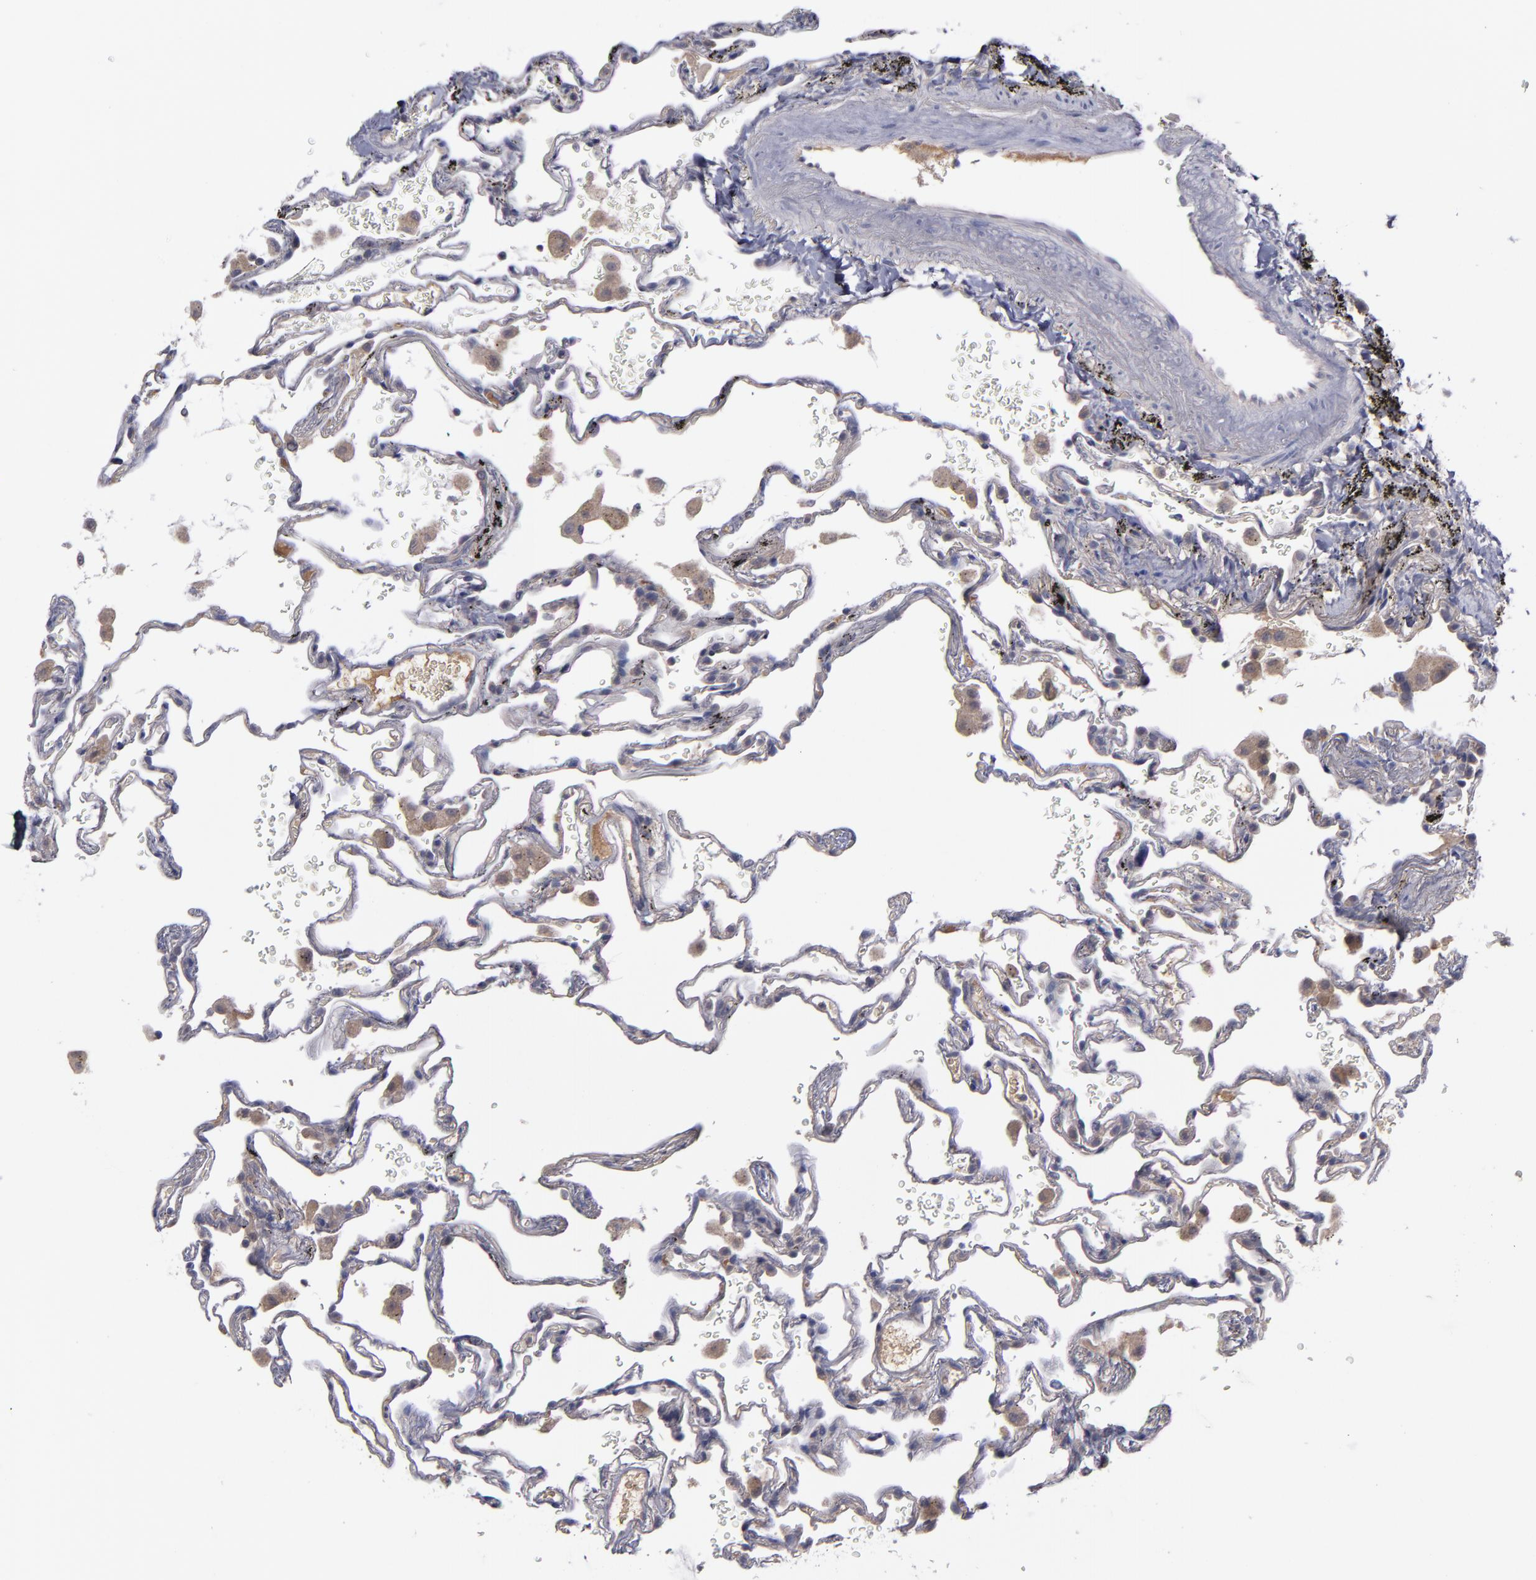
{"staining": {"intensity": "negative", "quantity": "none", "location": "none"}, "tissue": "lung", "cell_type": "Alveolar cells", "image_type": "normal", "snomed": [{"axis": "morphology", "description": "Normal tissue, NOS"}, {"axis": "morphology", "description": "Inflammation, NOS"}, {"axis": "topography", "description": "Lung"}], "caption": "Immunohistochemistry micrograph of benign human lung stained for a protein (brown), which demonstrates no positivity in alveolar cells.", "gene": "MMP11", "patient": {"sex": "male", "age": 69}}